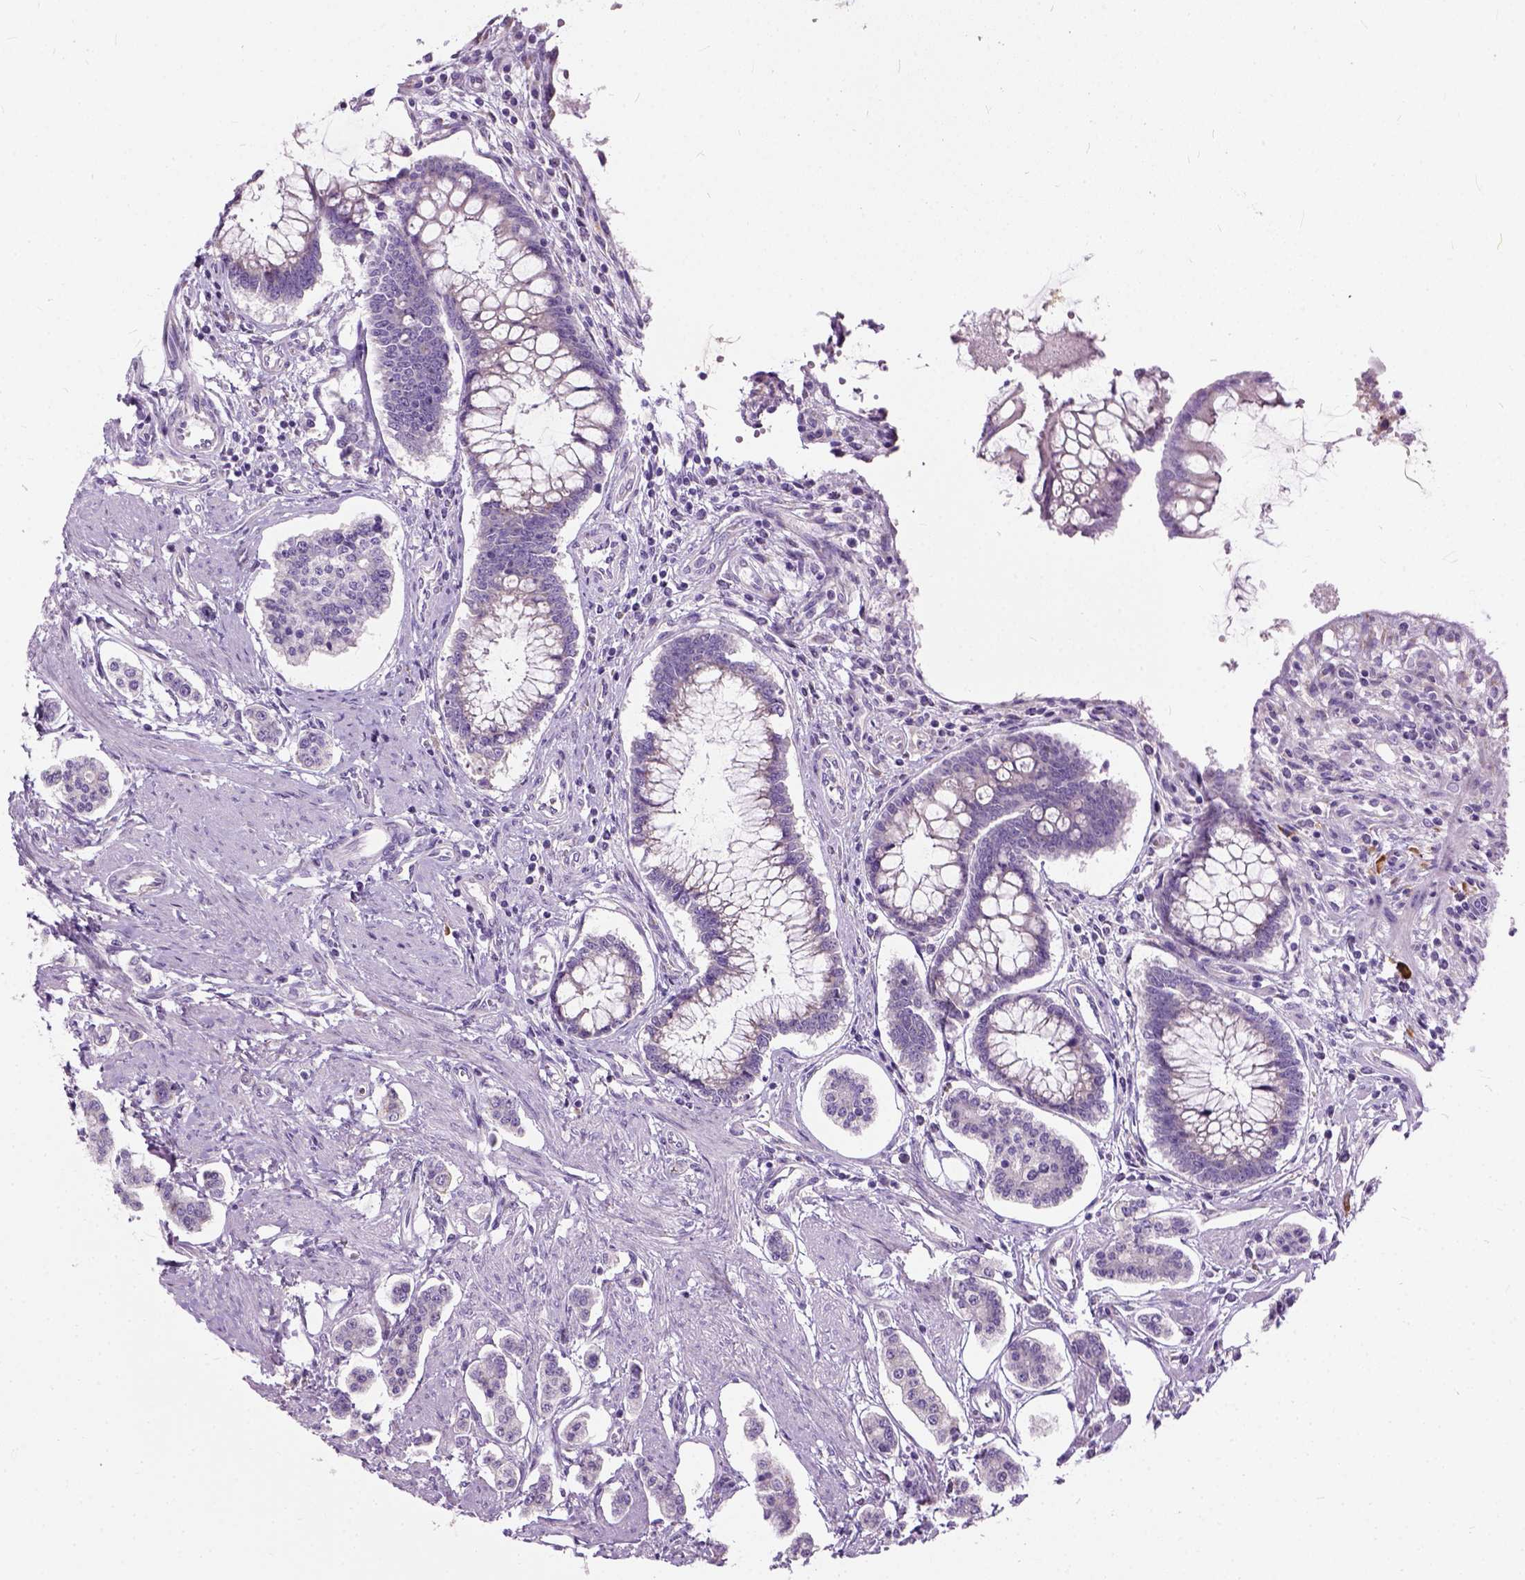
{"staining": {"intensity": "negative", "quantity": "none", "location": "none"}, "tissue": "carcinoid", "cell_type": "Tumor cells", "image_type": "cancer", "snomed": [{"axis": "morphology", "description": "Carcinoid, malignant, NOS"}, {"axis": "topography", "description": "Small intestine"}], "caption": "Immunohistochemical staining of human carcinoid demonstrates no significant positivity in tumor cells. (DAB (3,3'-diaminobenzidine) IHC, high magnification).", "gene": "TRIM72", "patient": {"sex": "female", "age": 65}}